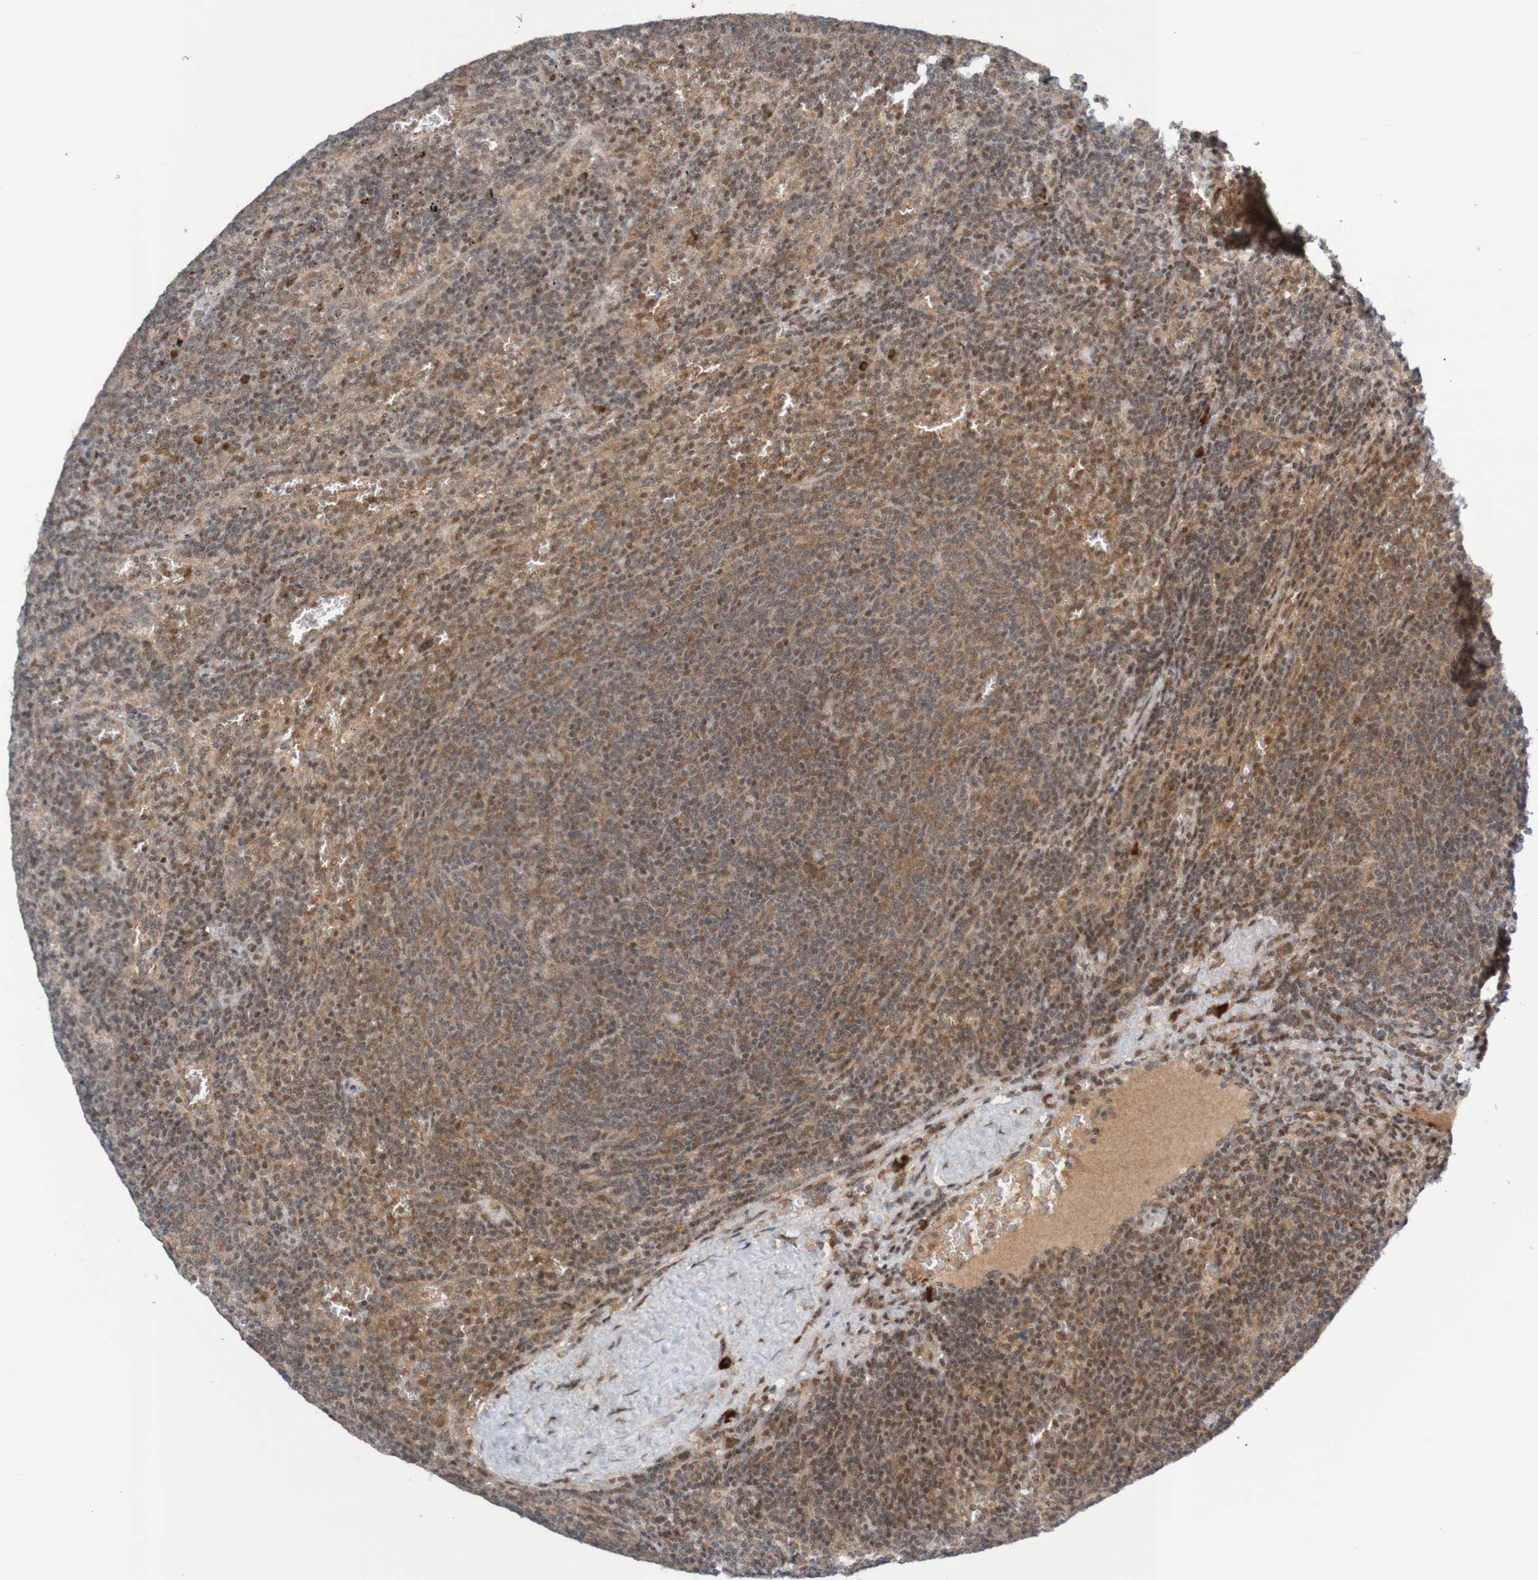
{"staining": {"intensity": "negative", "quantity": "none", "location": "none"}, "tissue": "lymphoma", "cell_type": "Tumor cells", "image_type": "cancer", "snomed": [{"axis": "morphology", "description": "Malignant lymphoma, non-Hodgkin's type, Low grade"}, {"axis": "topography", "description": "Spleen"}], "caption": "DAB immunohistochemical staining of lymphoma exhibits no significant expression in tumor cells.", "gene": "ITLN1", "patient": {"sex": "female", "age": 50}}